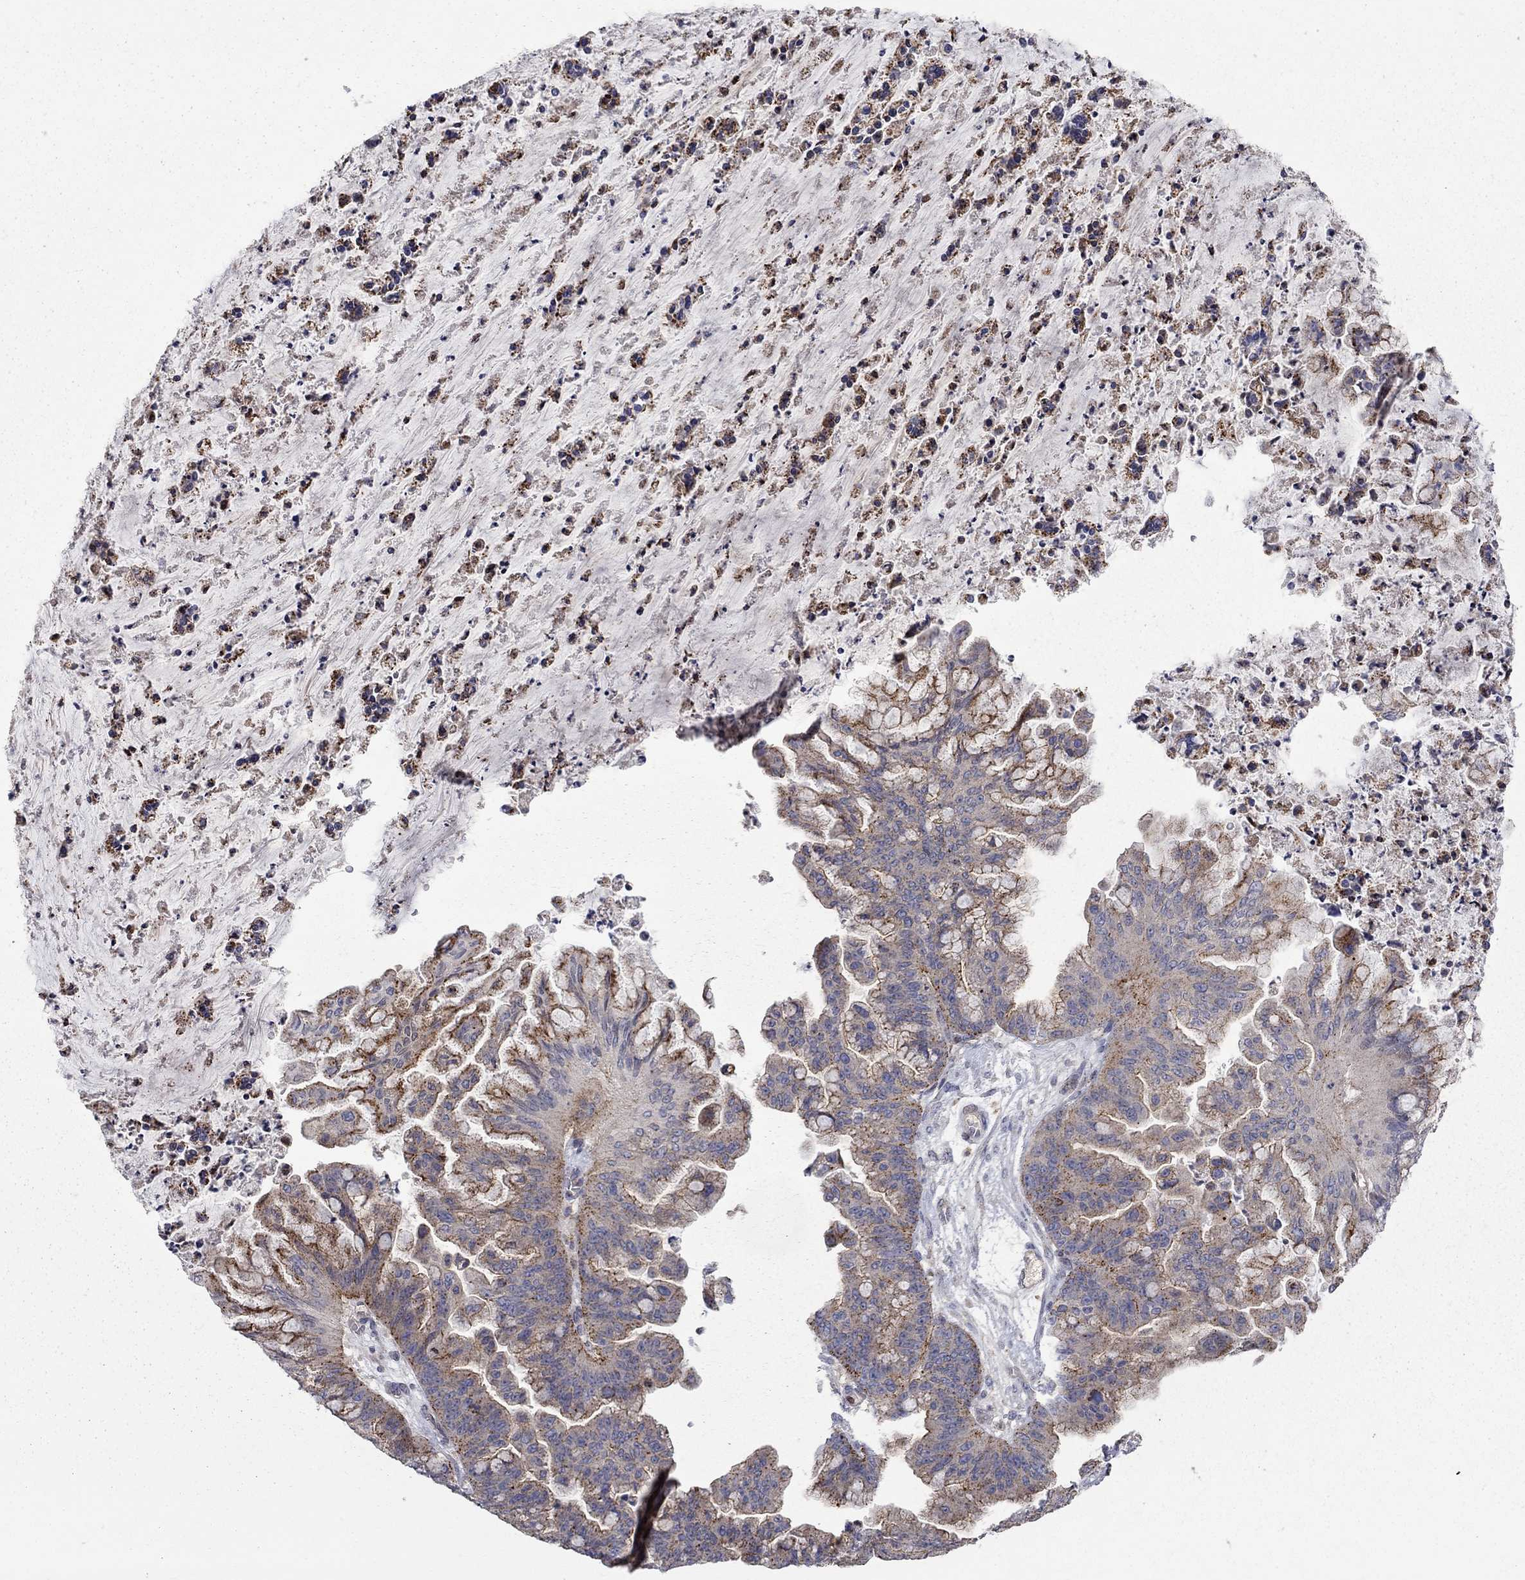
{"staining": {"intensity": "strong", "quantity": "25%-75%", "location": "cytoplasmic/membranous"}, "tissue": "ovarian cancer", "cell_type": "Tumor cells", "image_type": "cancer", "snomed": [{"axis": "morphology", "description": "Cystadenocarcinoma, mucinous, NOS"}, {"axis": "topography", "description": "Ovary"}], "caption": "Protein analysis of ovarian mucinous cystadenocarcinoma tissue demonstrates strong cytoplasmic/membranous expression in approximately 25%-75% of tumor cells. Using DAB (3,3'-diaminobenzidine) (brown) and hematoxylin (blue) stains, captured at high magnification using brightfield microscopy.", "gene": "ERN2", "patient": {"sex": "female", "age": 67}}